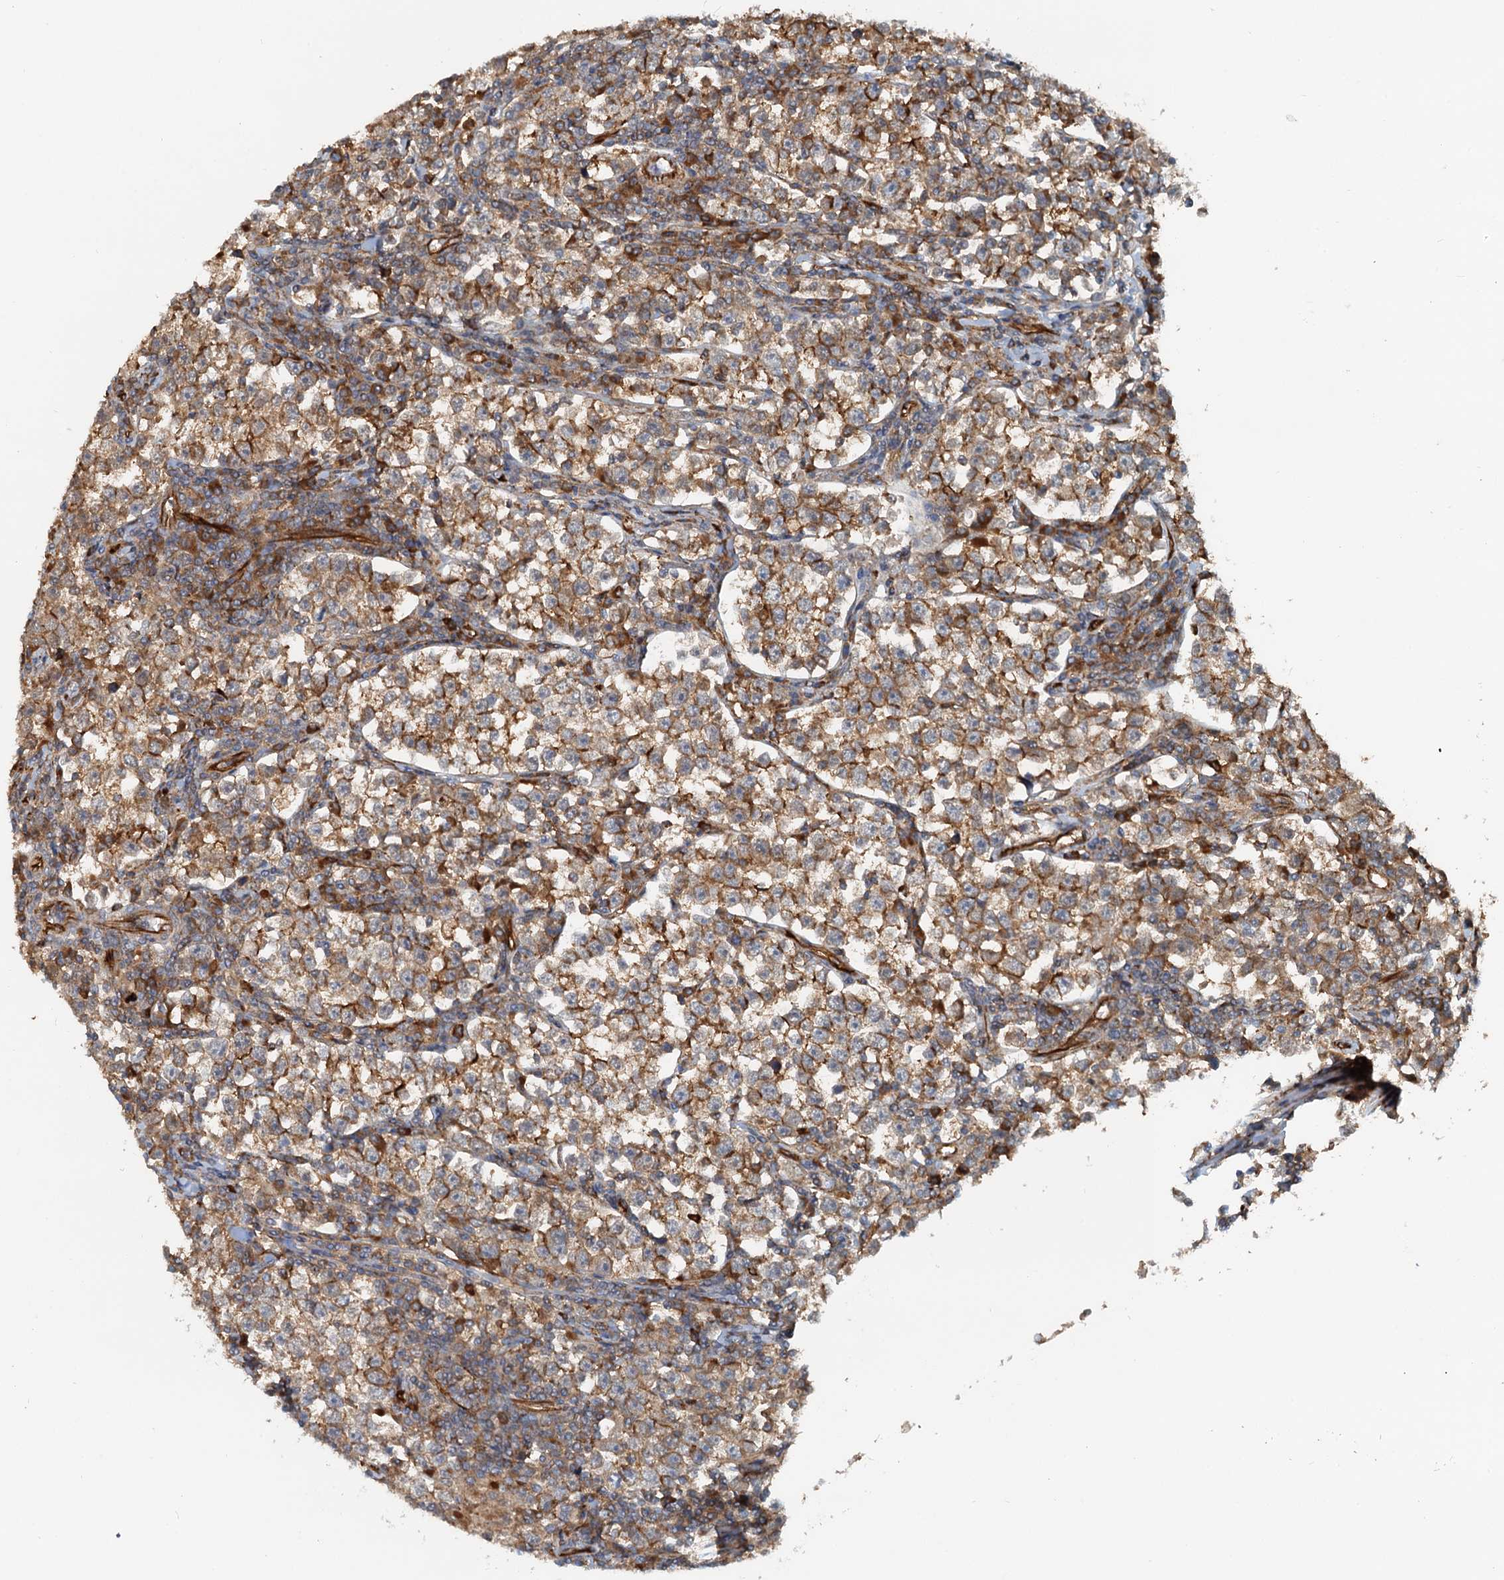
{"staining": {"intensity": "moderate", "quantity": ">75%", "location": "cytoplasmic/membranous"}, "tissue": "testis cancer", "cell_type": "Tumor cells", "image_type": "cancer", "snomed": [{"axis": "morphology", "description": "Normal tissue, NOS"}, {"axis": "morphology", "description": "Seminoma, NOS"}, {"axis": "topography", "description": "Testis"}], "caption": "The immunohistochemical stain shows moderate cytoplasmic/membranous positivity in tumor cells of seminoma (testis) tissue.", "gene": "NIPAL3", "patient": {"sex": "male", "age": 43}}